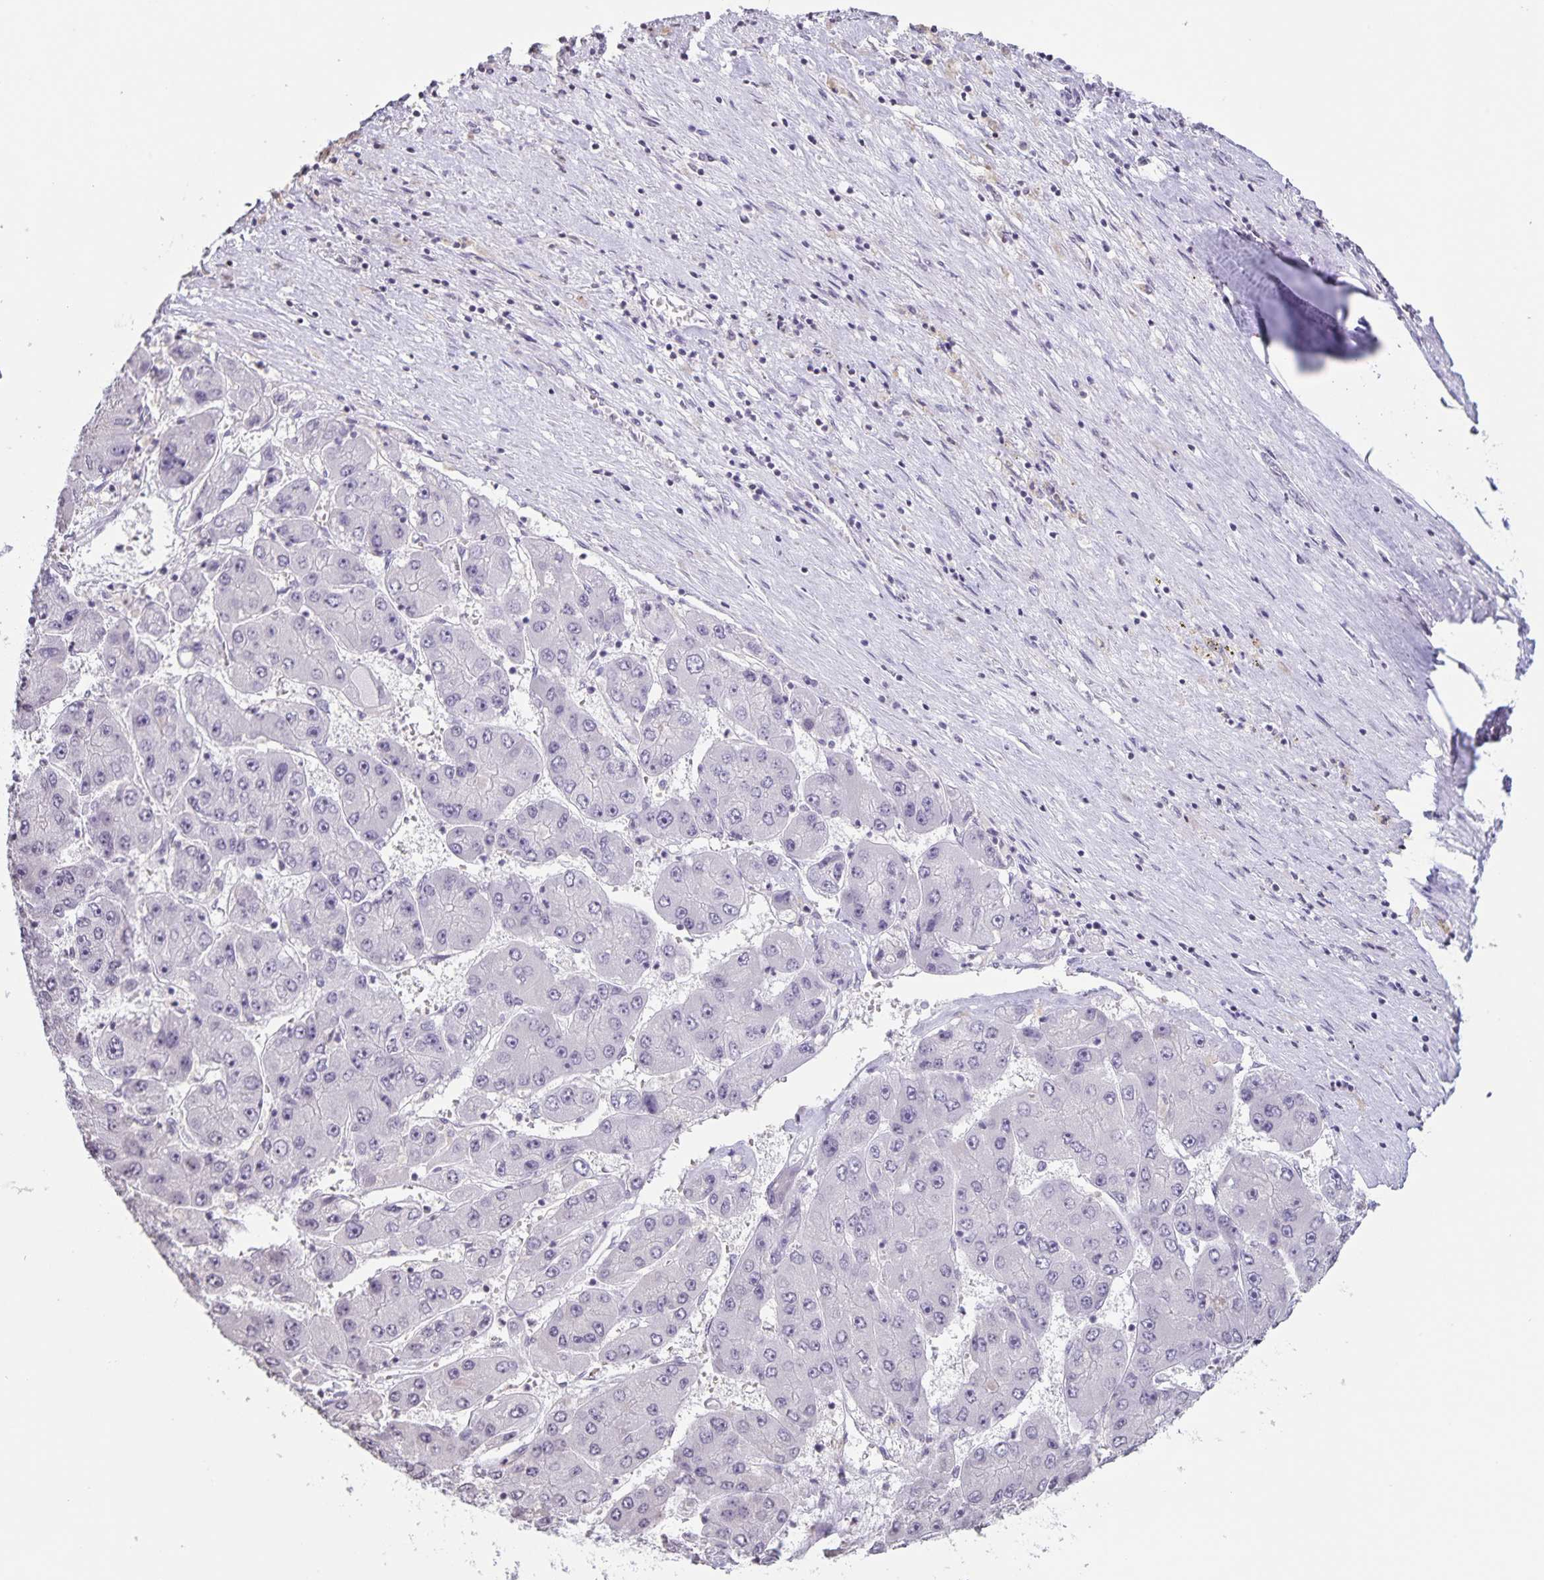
{"staining": {"intensity": "negative", "quantity": "none", "location": "none"}, "tissue": "liver cancer", "cell_type": "Tumor cells", "image_type": "cancer", "snomed": [{"axis": "morphology", "description": "Carcinoma, Hepatocellular, NOS"}, {"axis": "topography", "description": "Liver"}], "caption": "Hepatocellular carcinoma (liver) stained for a protein using immunohistochemistry (IHC) reveals no expression tumor cells.", "gene": "AQP4", "patient": {"sex": "female", "age": 61}}